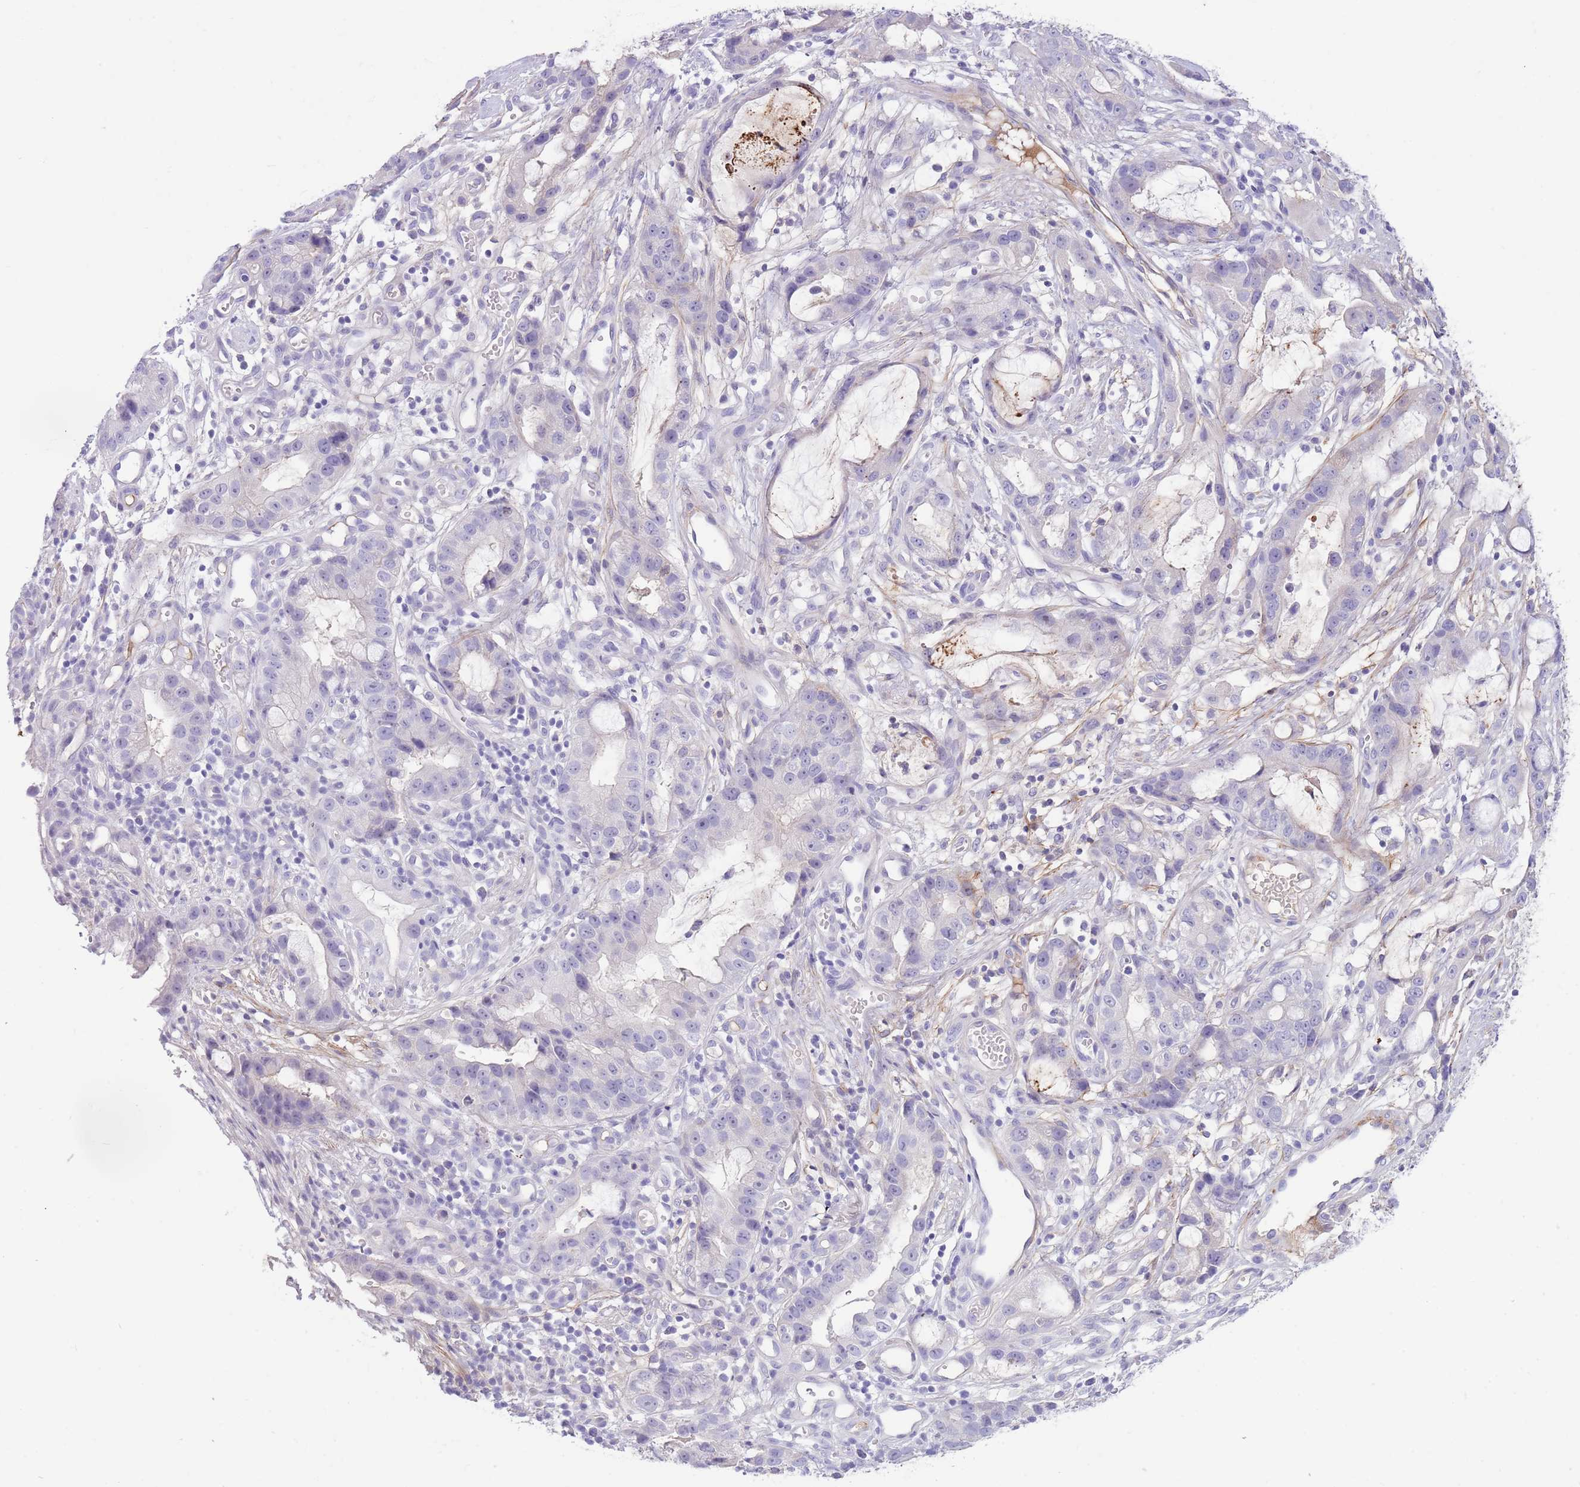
{"staining": {"intensity": "negative", "quantity": "none", "location": "none"}, "tissue": "stomach cancer", "cell_type": "Tumor cells", "image_type": "cancer", "snomed": [{"axis": "morphology", "description": "Adenocarcinoma, NOS"}, {"axis": "topography", "description": "Stomach"}], "caption": "IHC of human stomach cancer (adenocarcinoma) displays no expression in tumor cells.", "gene": "LEPROTL1", "patient": {"sex": "male", "age": 55}}